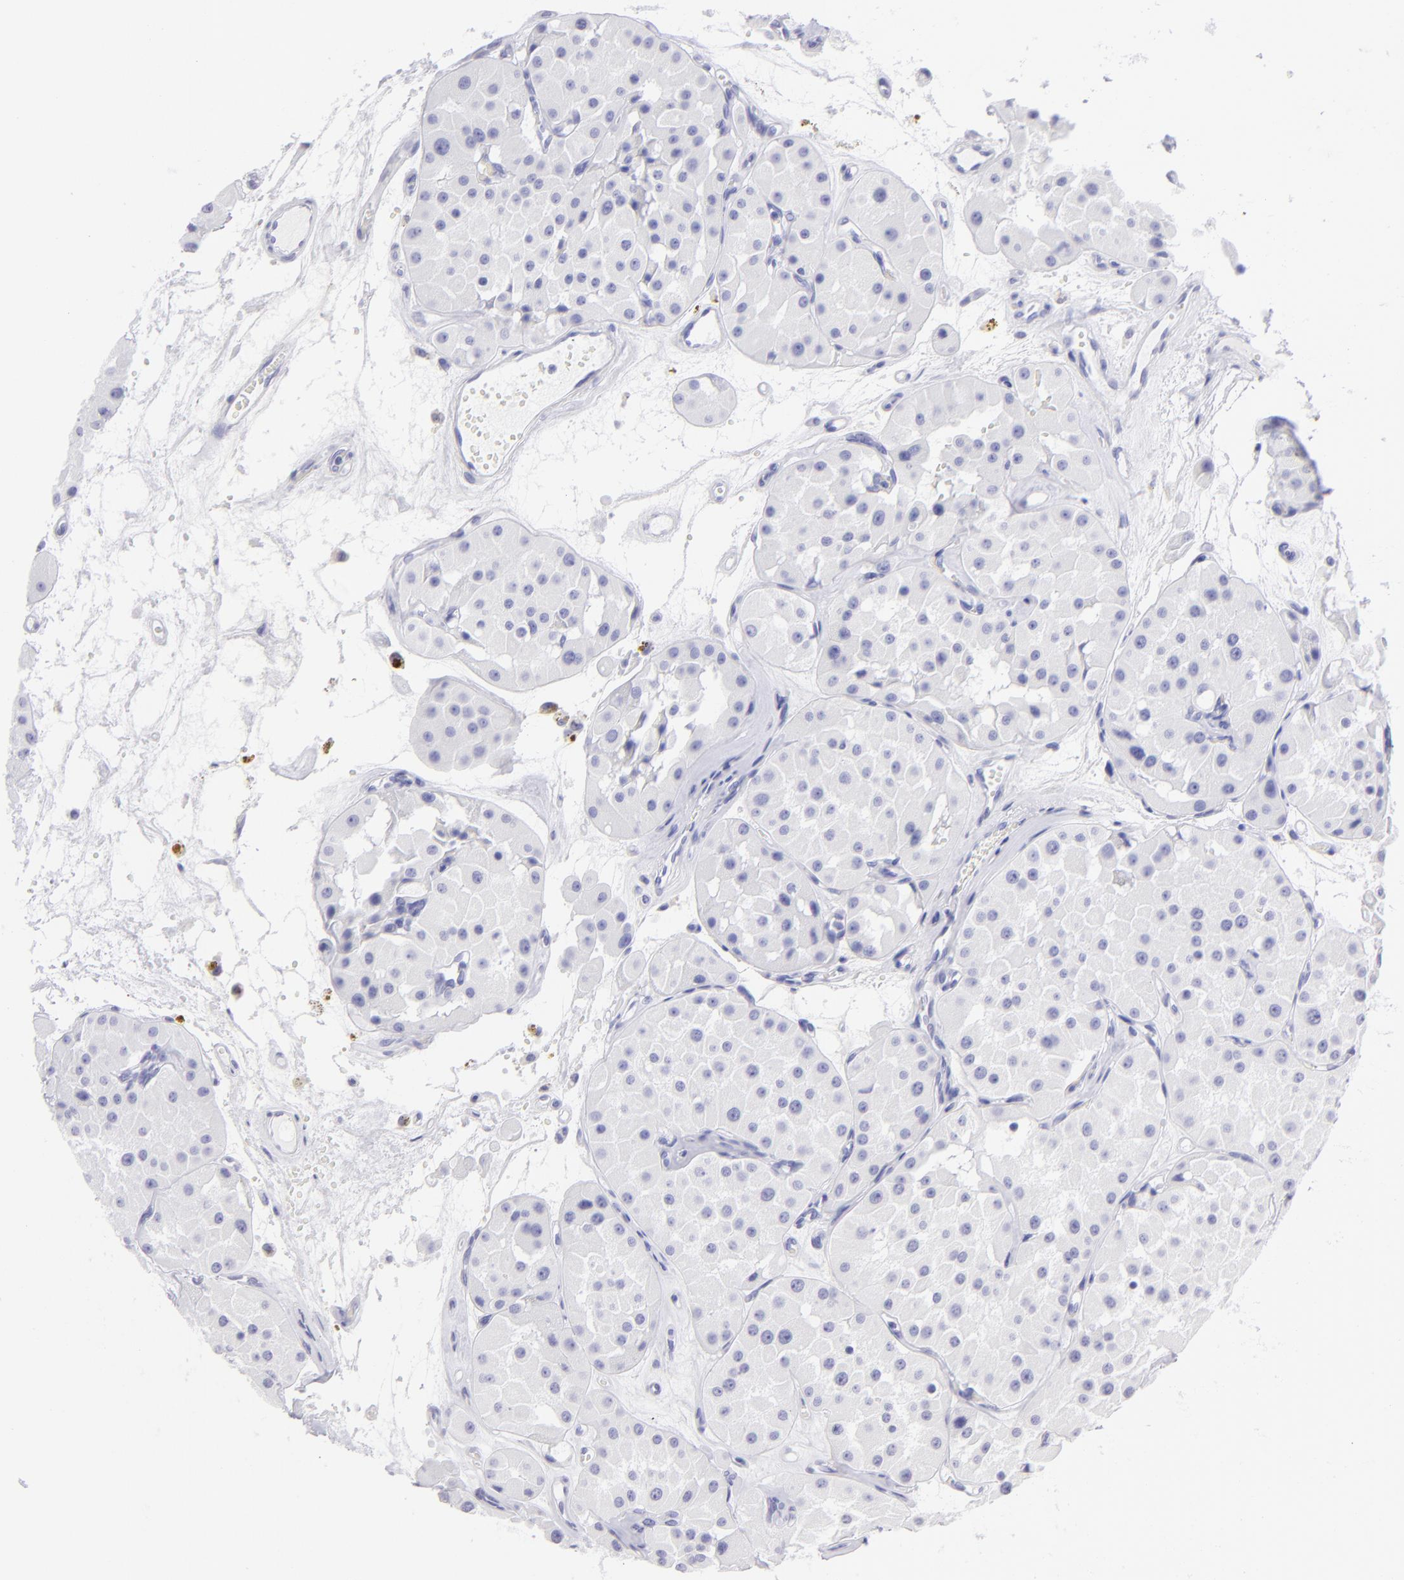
{"staining": {"intensity": "negative", "quantity": "none", "location": "none"}, "tissue": "renal cancer", "cell_type": "Tumor cells", "image_type": "cancer", "snomed": [{"axis": "morphology", "description": "Adenocarcinoma, uncertain malignant potential"}, {"axis": "topography", "description": "Kidney"}], "caption": "This is an immunohistochemistry photomicrograph of renal cancer. There is no staining in tumor cells.", "gene": "SLC1A3", "patient": {"sex": "male", "age": 63}}